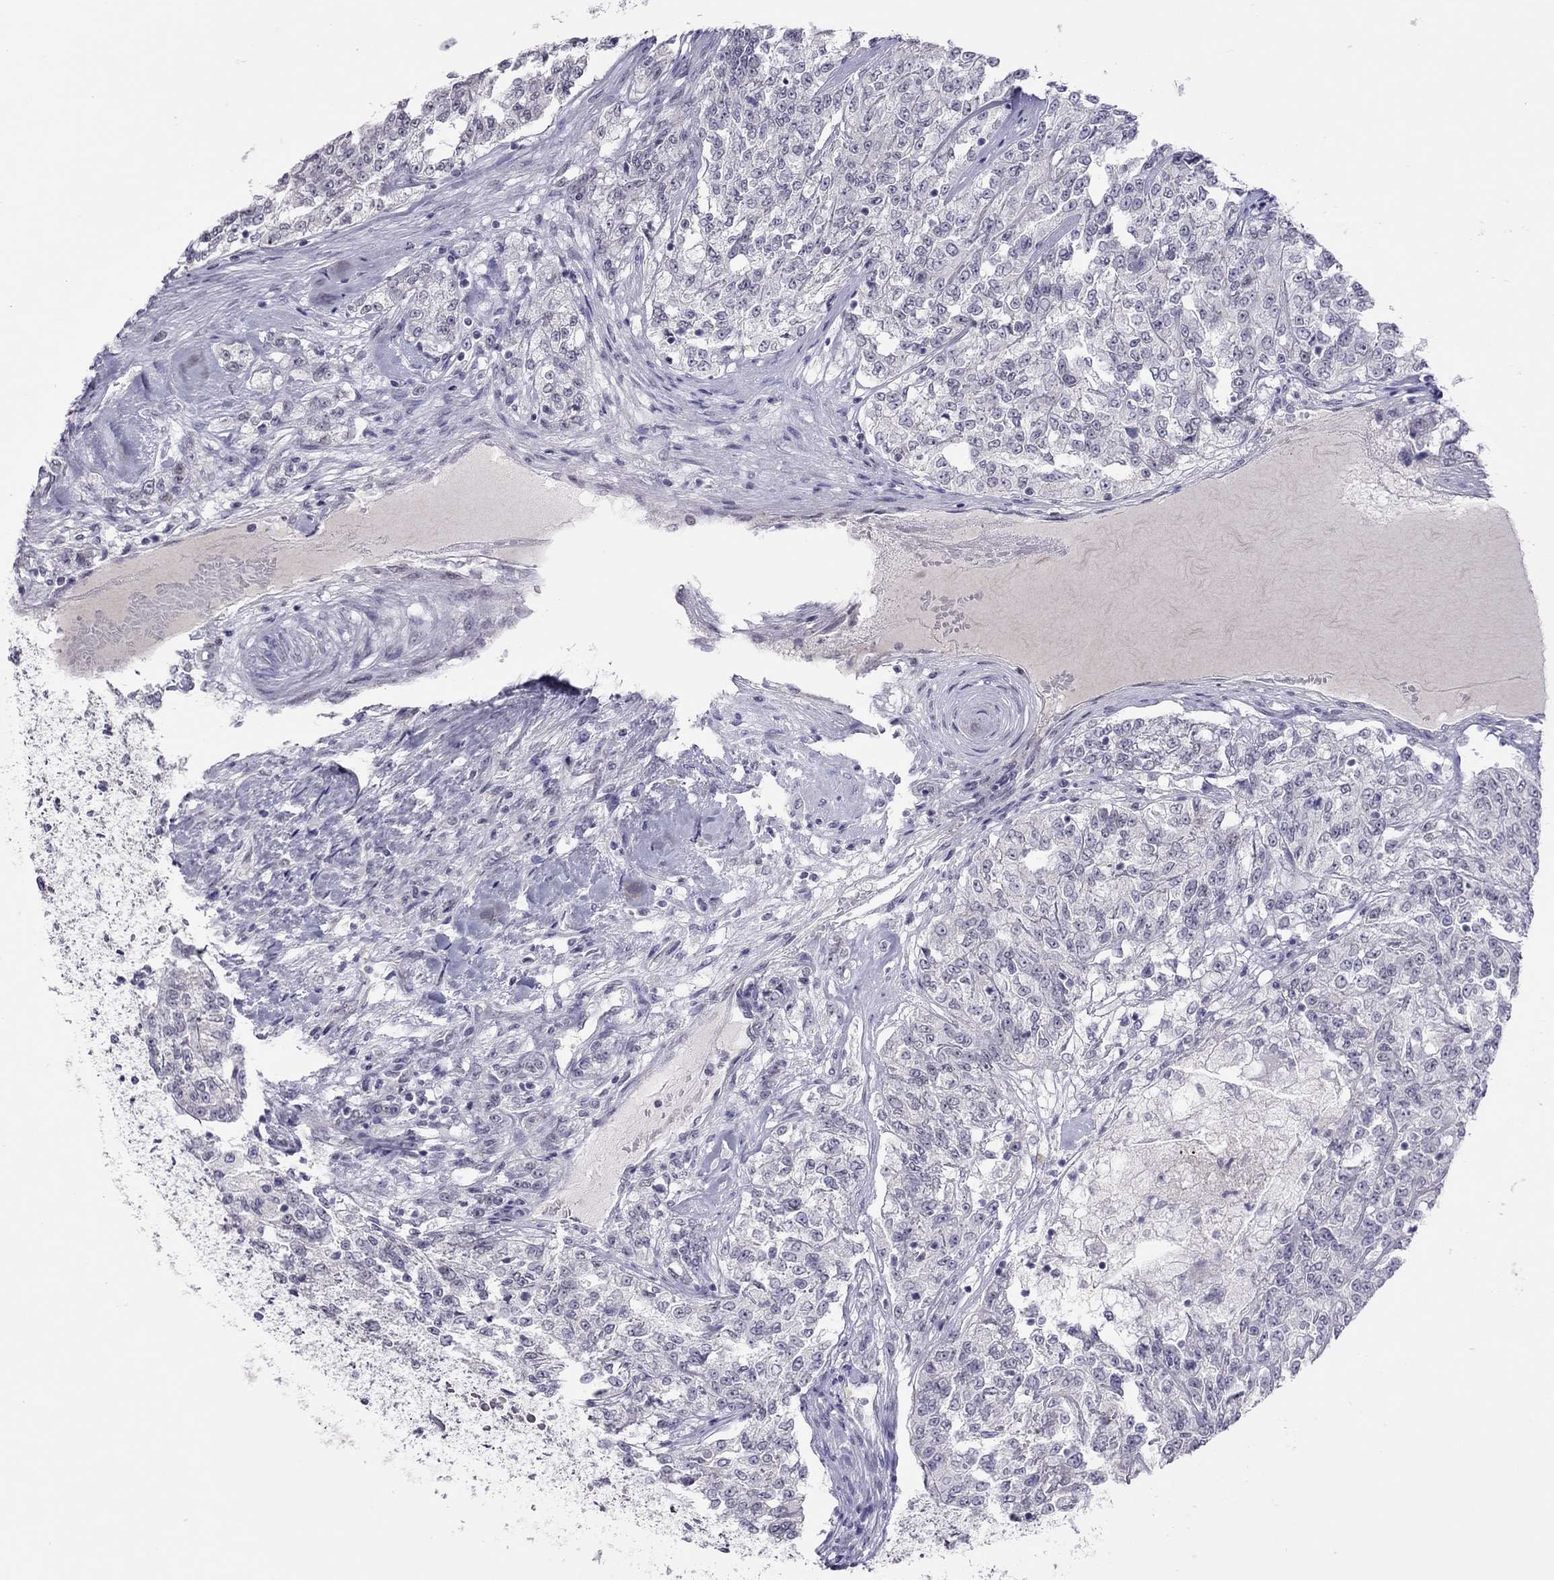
{"staining": {"intensity": "negative", "quantity": "none", "location": "none"}, "tissue": "renal cancer", "cell_type": "Tumor cells", "image_type": "cancer", "snomed": [{"axis": "morphology", "description": "Adenocarcinoma, NOS"}, {"axis": "topography", "description": "Kidney"}], "caption": "This micrograph is of adenocarcinoma (renal) stained with IHC to label a protein in brown with the nuclei are counter-stained blue. There is no positivity in tumor cells. Brightfield microscopy of immunohistochemistry stained with DAB (brown) and hematoxylin (blue), captured at high magnification.", "gene": "JHY", "patient": {"sex": "female", "age": 63}}